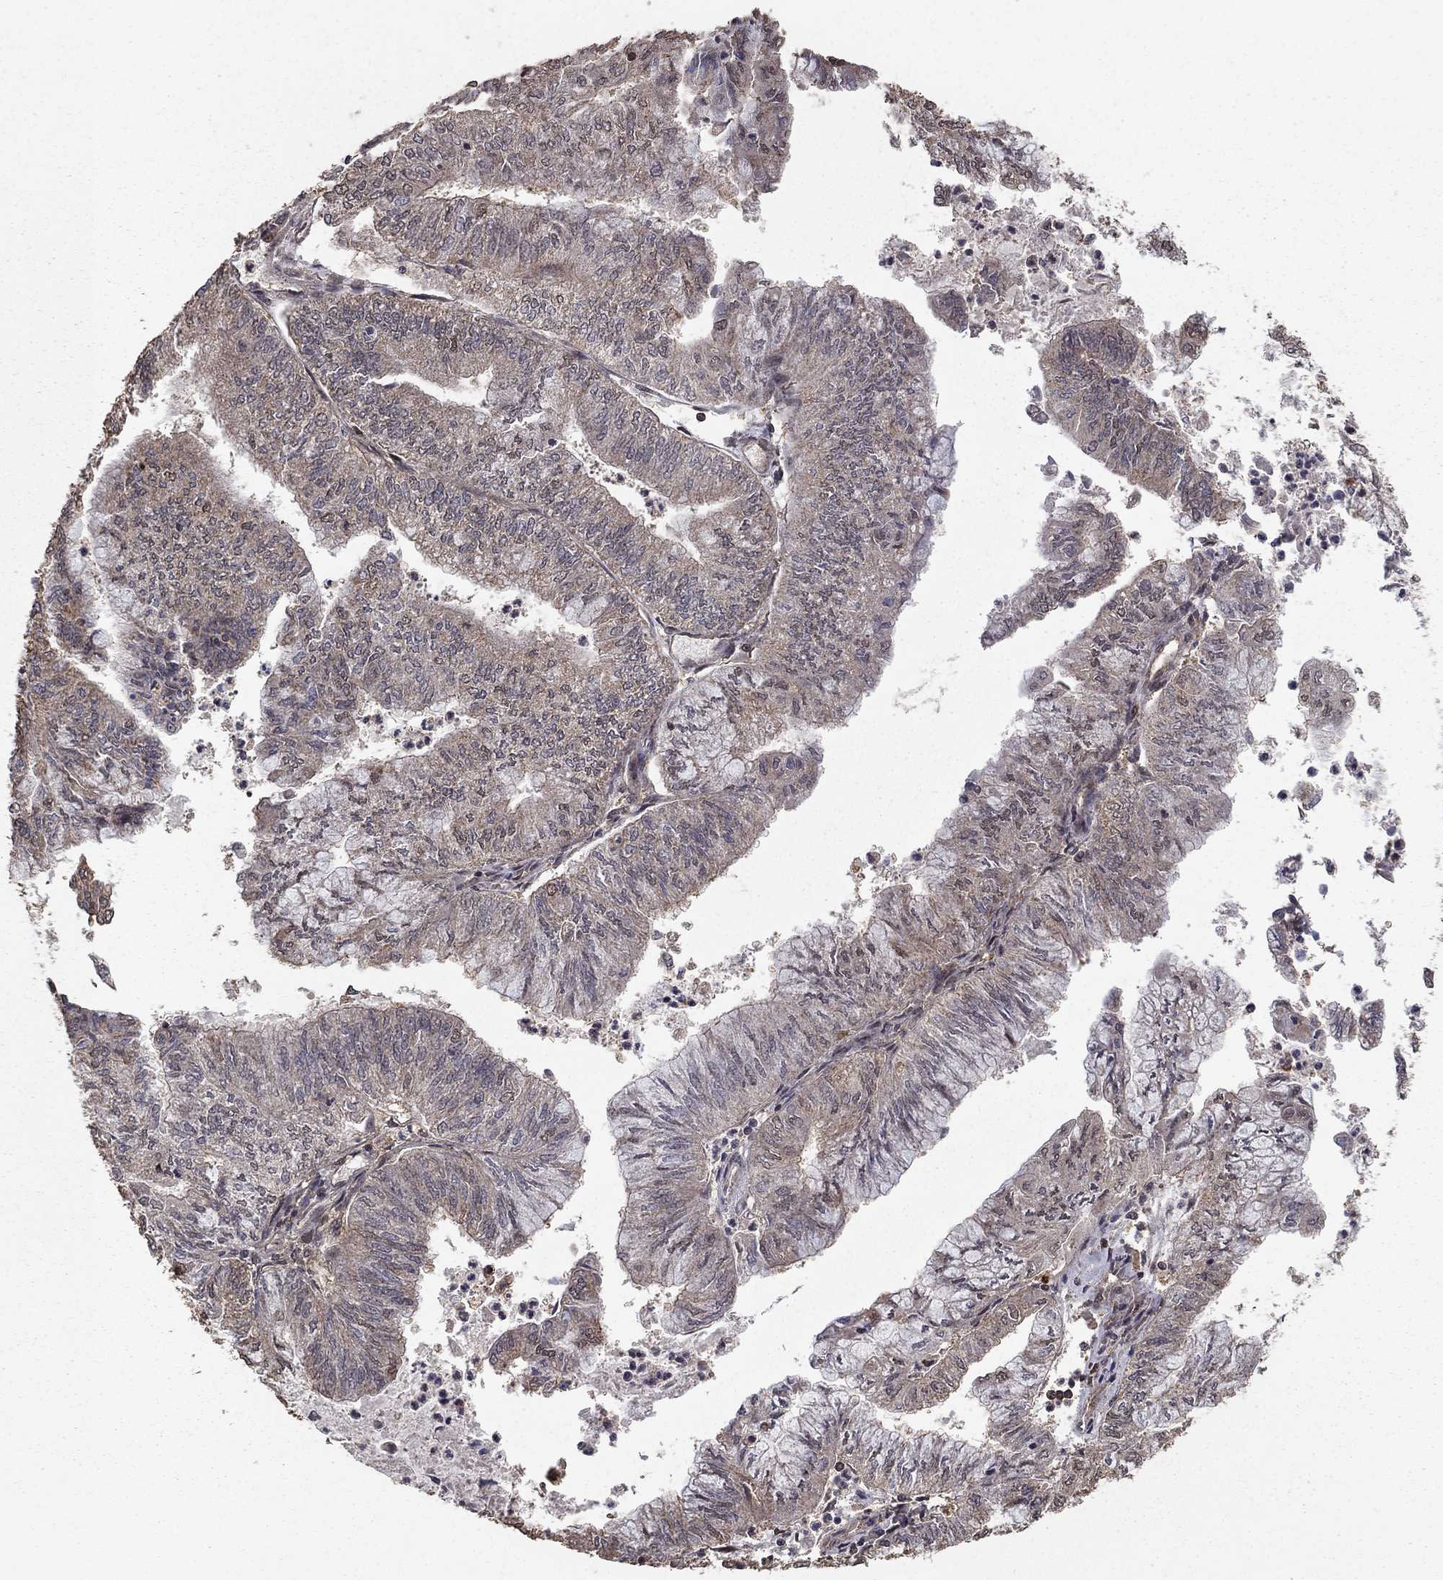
{"staining": {"intensity": "negative", "quantity": "none", "location": "none"}, "tissue": "endometrial cancer", "cell_type": "Tumor cells", "image_type": "cancer", "snomed": [{"axis": "morphology", "description": "Adenocarcinoma, NOS"}, {"axis": "topography", "description": "Endometrium"}], "caption": "Immunohistochemical staining of human endometrial cancer shows no significant staining in tumor cells.", "gene": "PRDM1", "patient": {"sex": "female", "age": 59}}